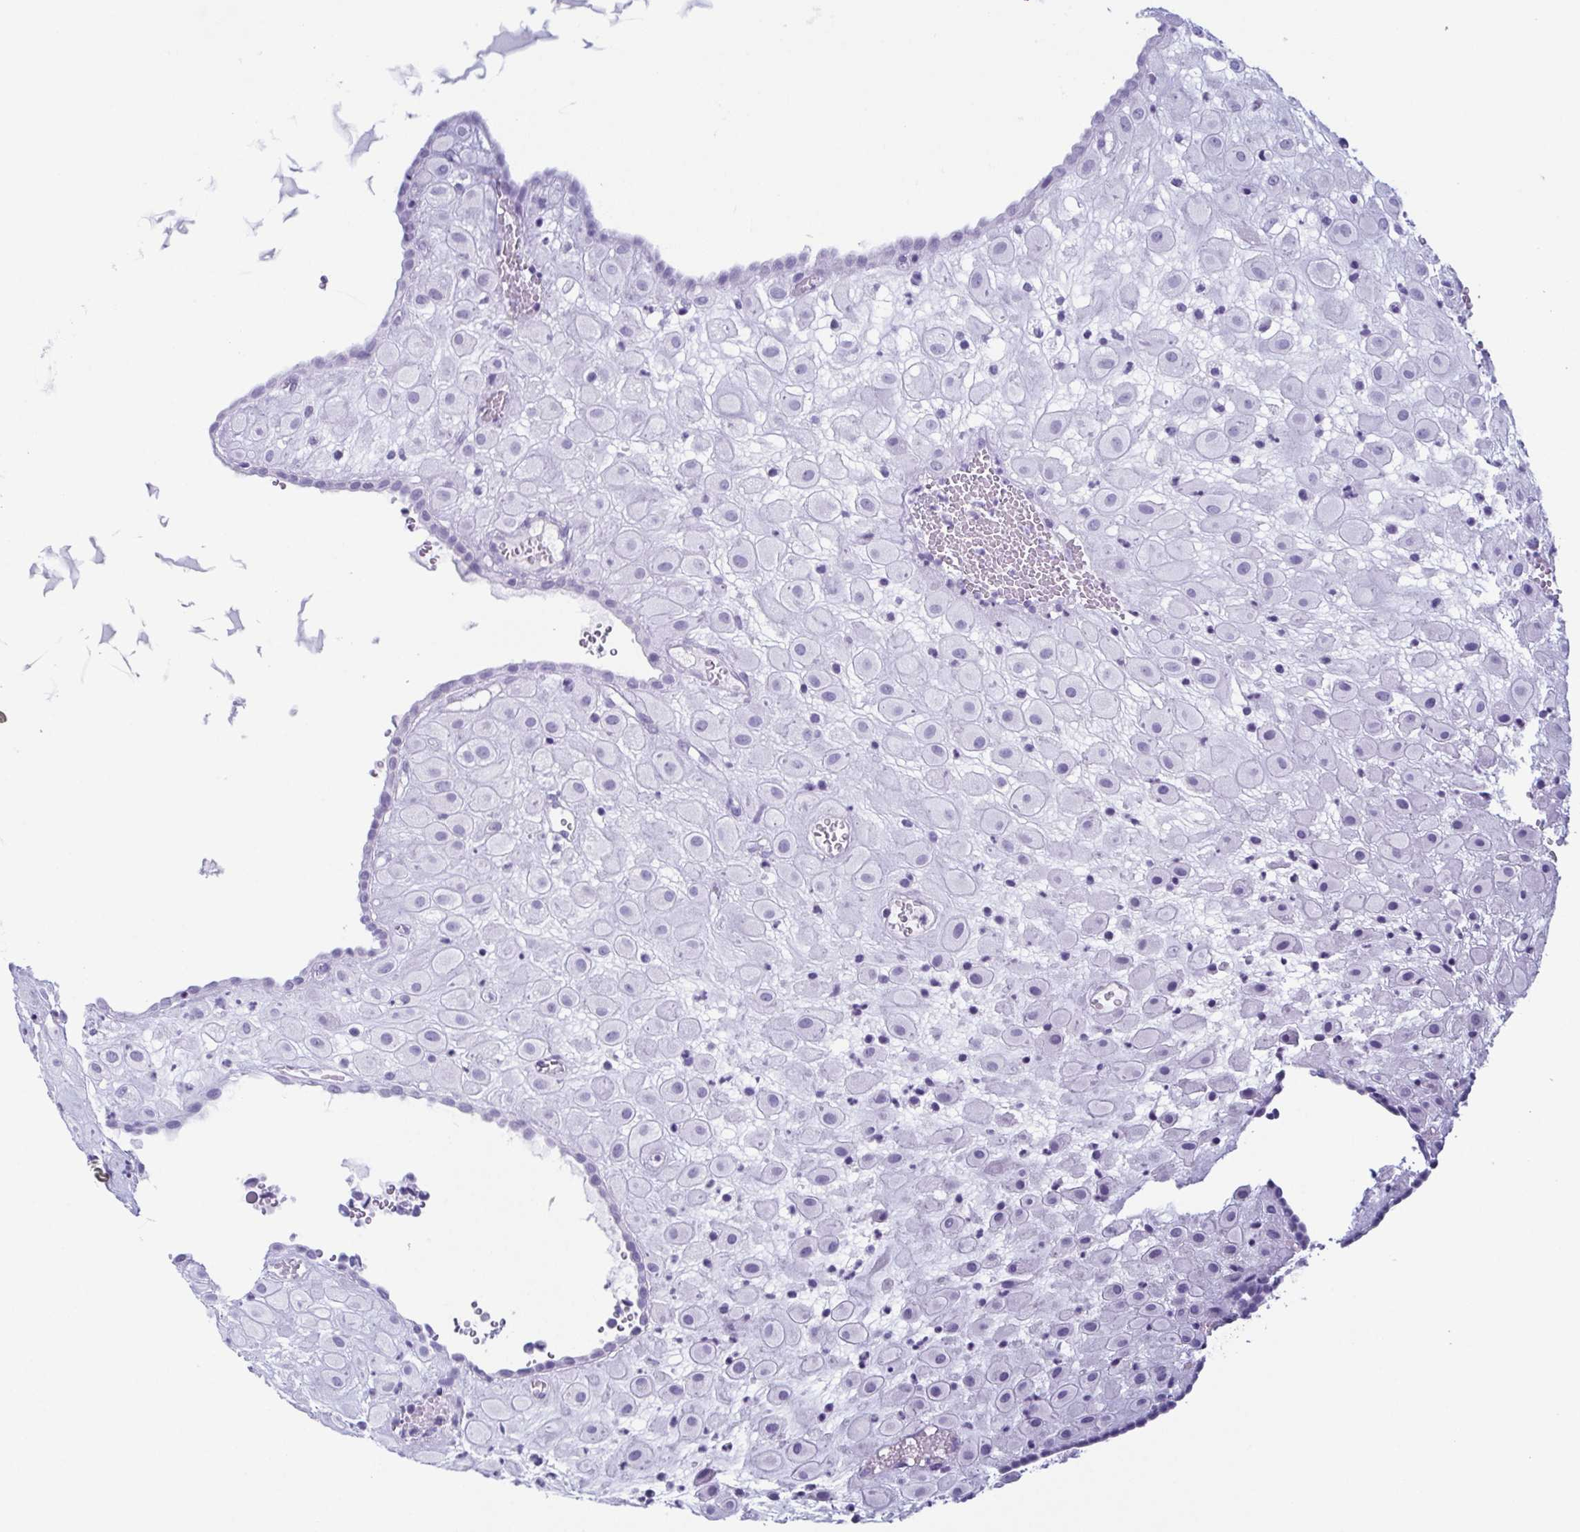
{"staining": {"intensity": "negative", "quantity": "none", "location": "none"}, "tissue": "placenta", "cell_type": "Decidual cells", "image_type": "normal", "snomed": [{"axis": "morphology", "description": "Normal tissue, NOS"}, {"axis": "topography", "description": "Placenta"}], "caption": "Immunohistochemistry (IHC) histopathology image of normal human placenta stained for a protein (brown), which exhibits no positivity in decidual cells.", "gene": "ENKUR", "patient": {"sex": "female", "age": 24}}